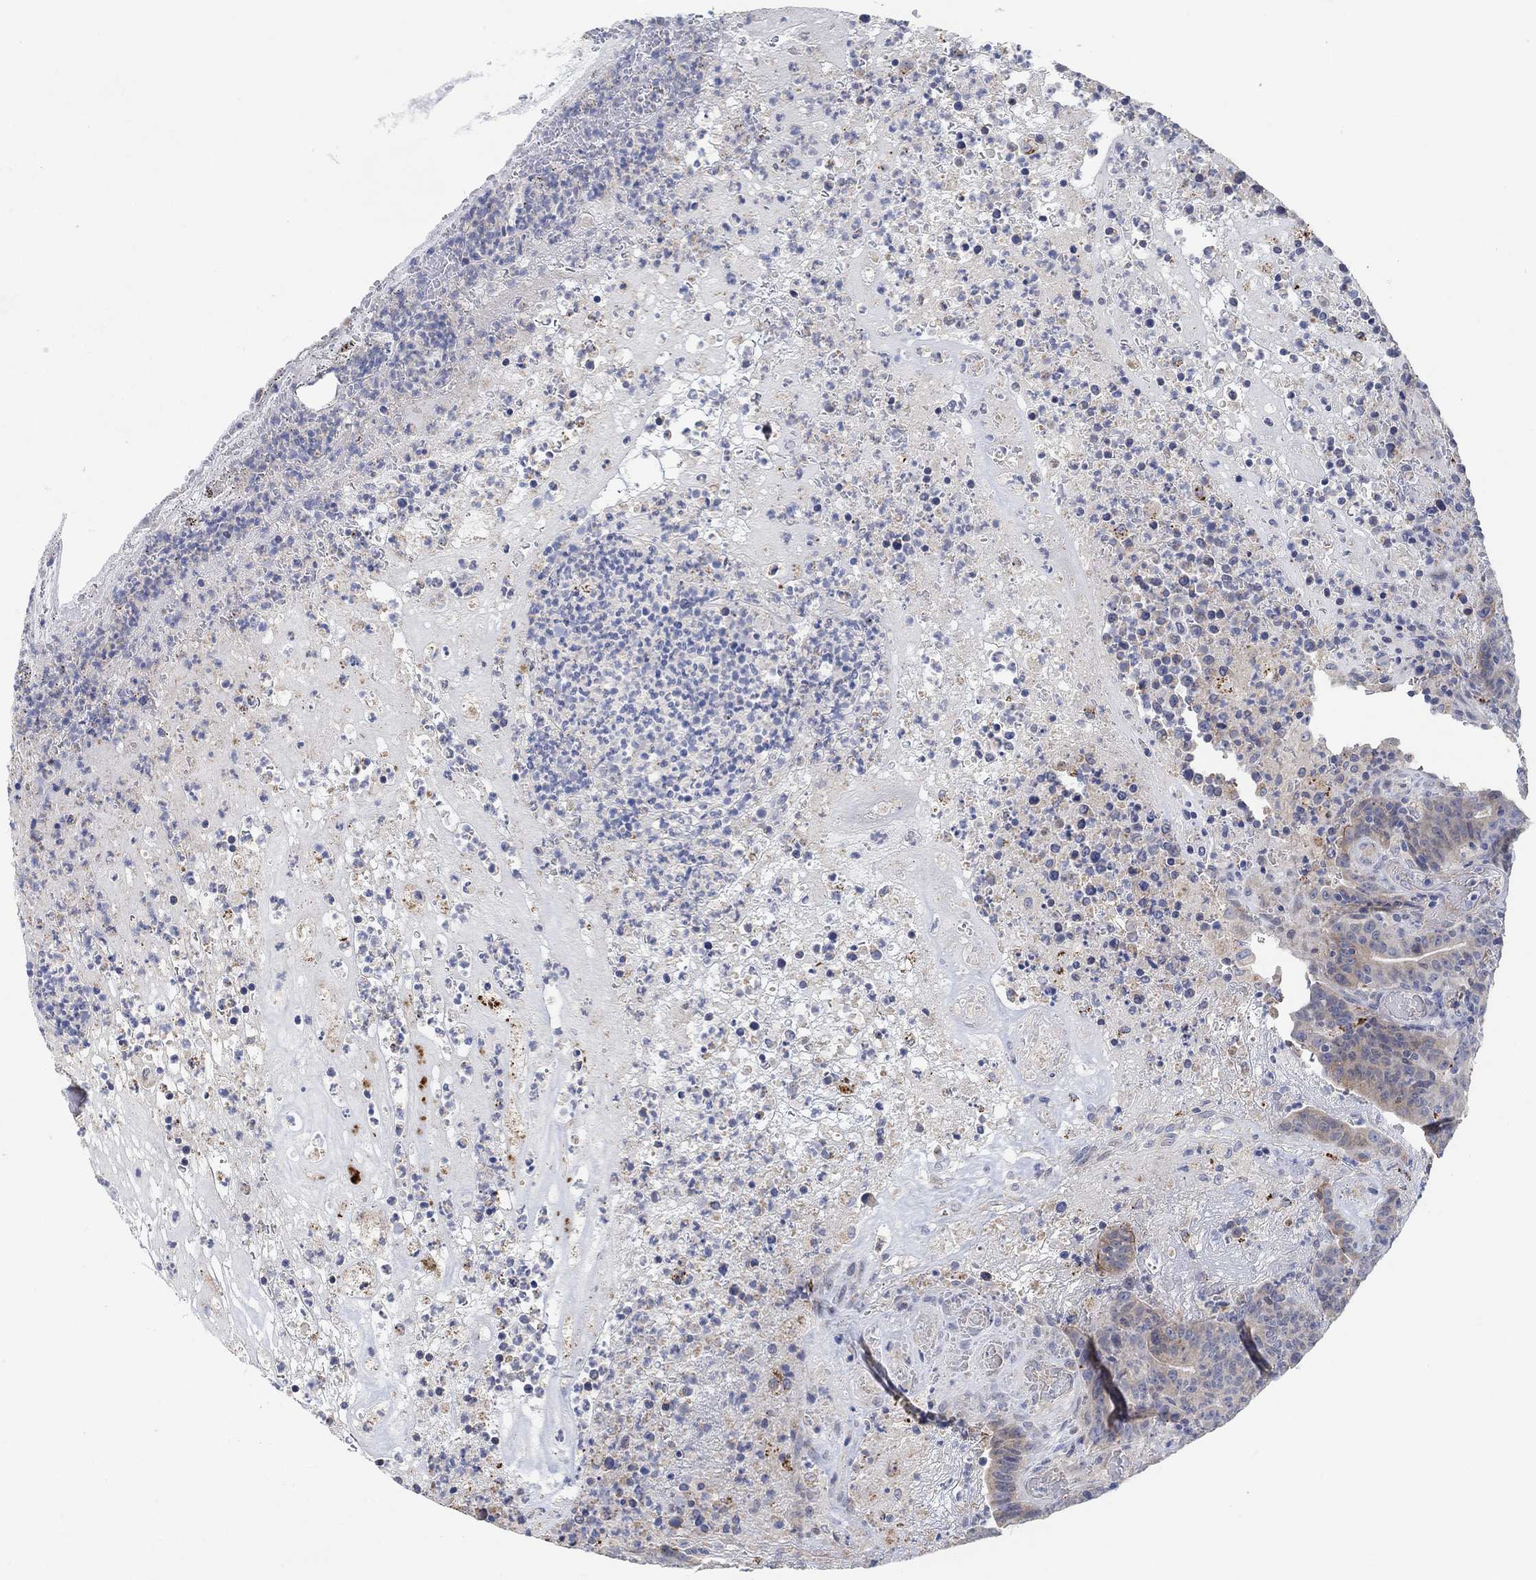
{"staining": {"intensity": "weak", "quantity": ">75%", "location": "cytoplasmic/membranous"}, "tissue": "colorectal cancer", "cell_type": "Tumor cells", "image_type": "cancer", "snomed": [{"axis": "morphology", "description": "Adenocarcinoma, NOS"}, {"axis": "topography", "description": "Colon"}], "caption": "Colorectal cancer stained with a brown dye exhibits weak cytoplasmic/membranous positive staining in approximately >75% of tumor cells.", "gene": "HCRTR1", "patient": {"sex": "female", "age": 75}}